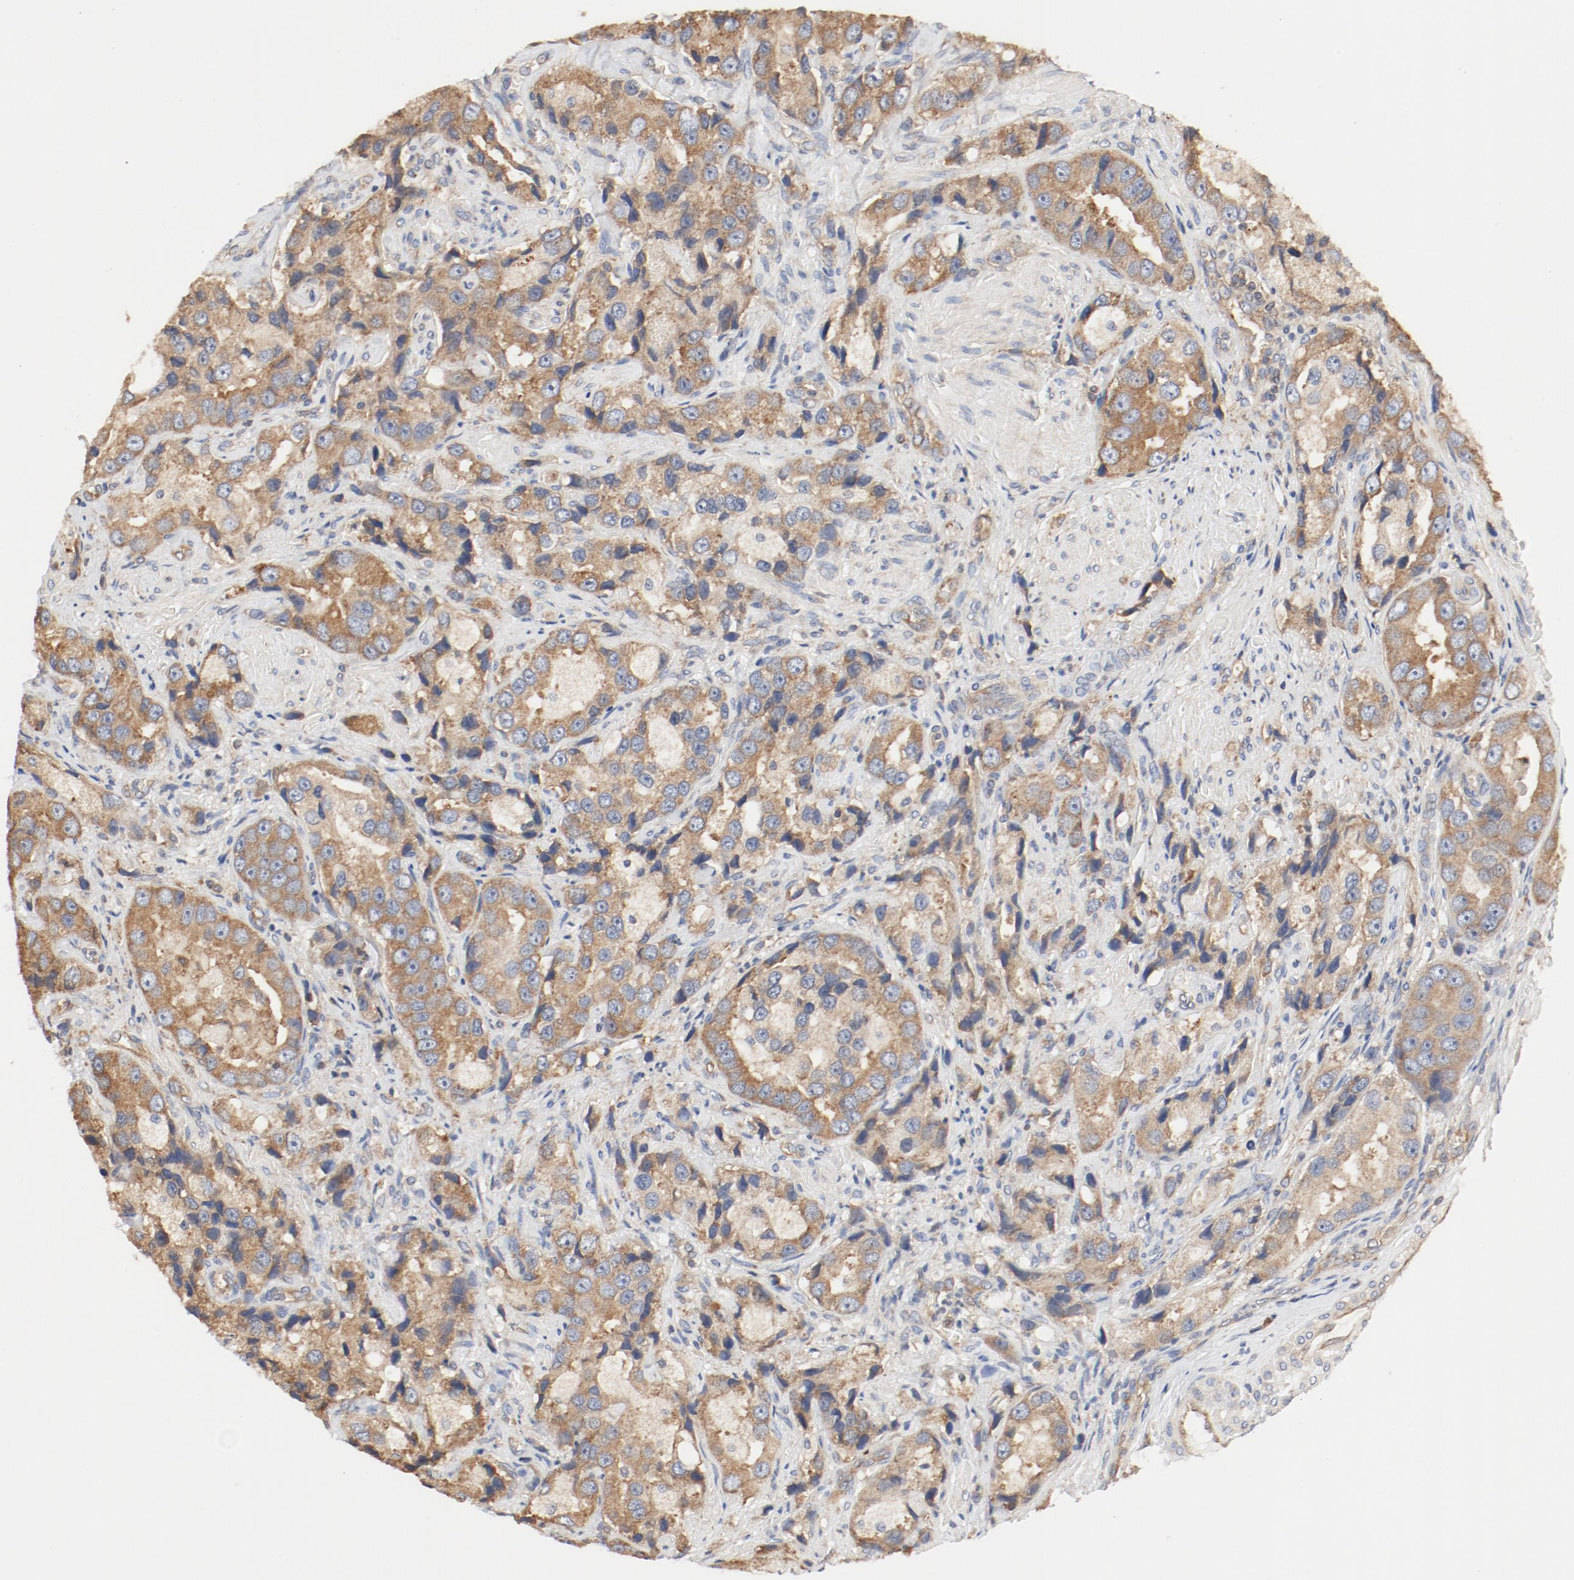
{"staining": {"intensity": "moderate", "quantity": ">75%", "location": "cytoplasmic/membranous"}, "tissue": "prostate cancer", "cell_type": "Tumor cells", "image_type": "cancer", "snomed": [{"axis": "morphology", "description": "Adenocarcinoma, High grade"}, {"axis": "topography", "description": "Prostate"}], "caption": "Human prostate adenocarcinoma (high-grade) stained with a brown dye reveals moderate cytoplasmic/membranous positive positivity in about >75% of tumor cells.", "gene": "RPS6", "patient": {"sex": "male", "age": 63}}